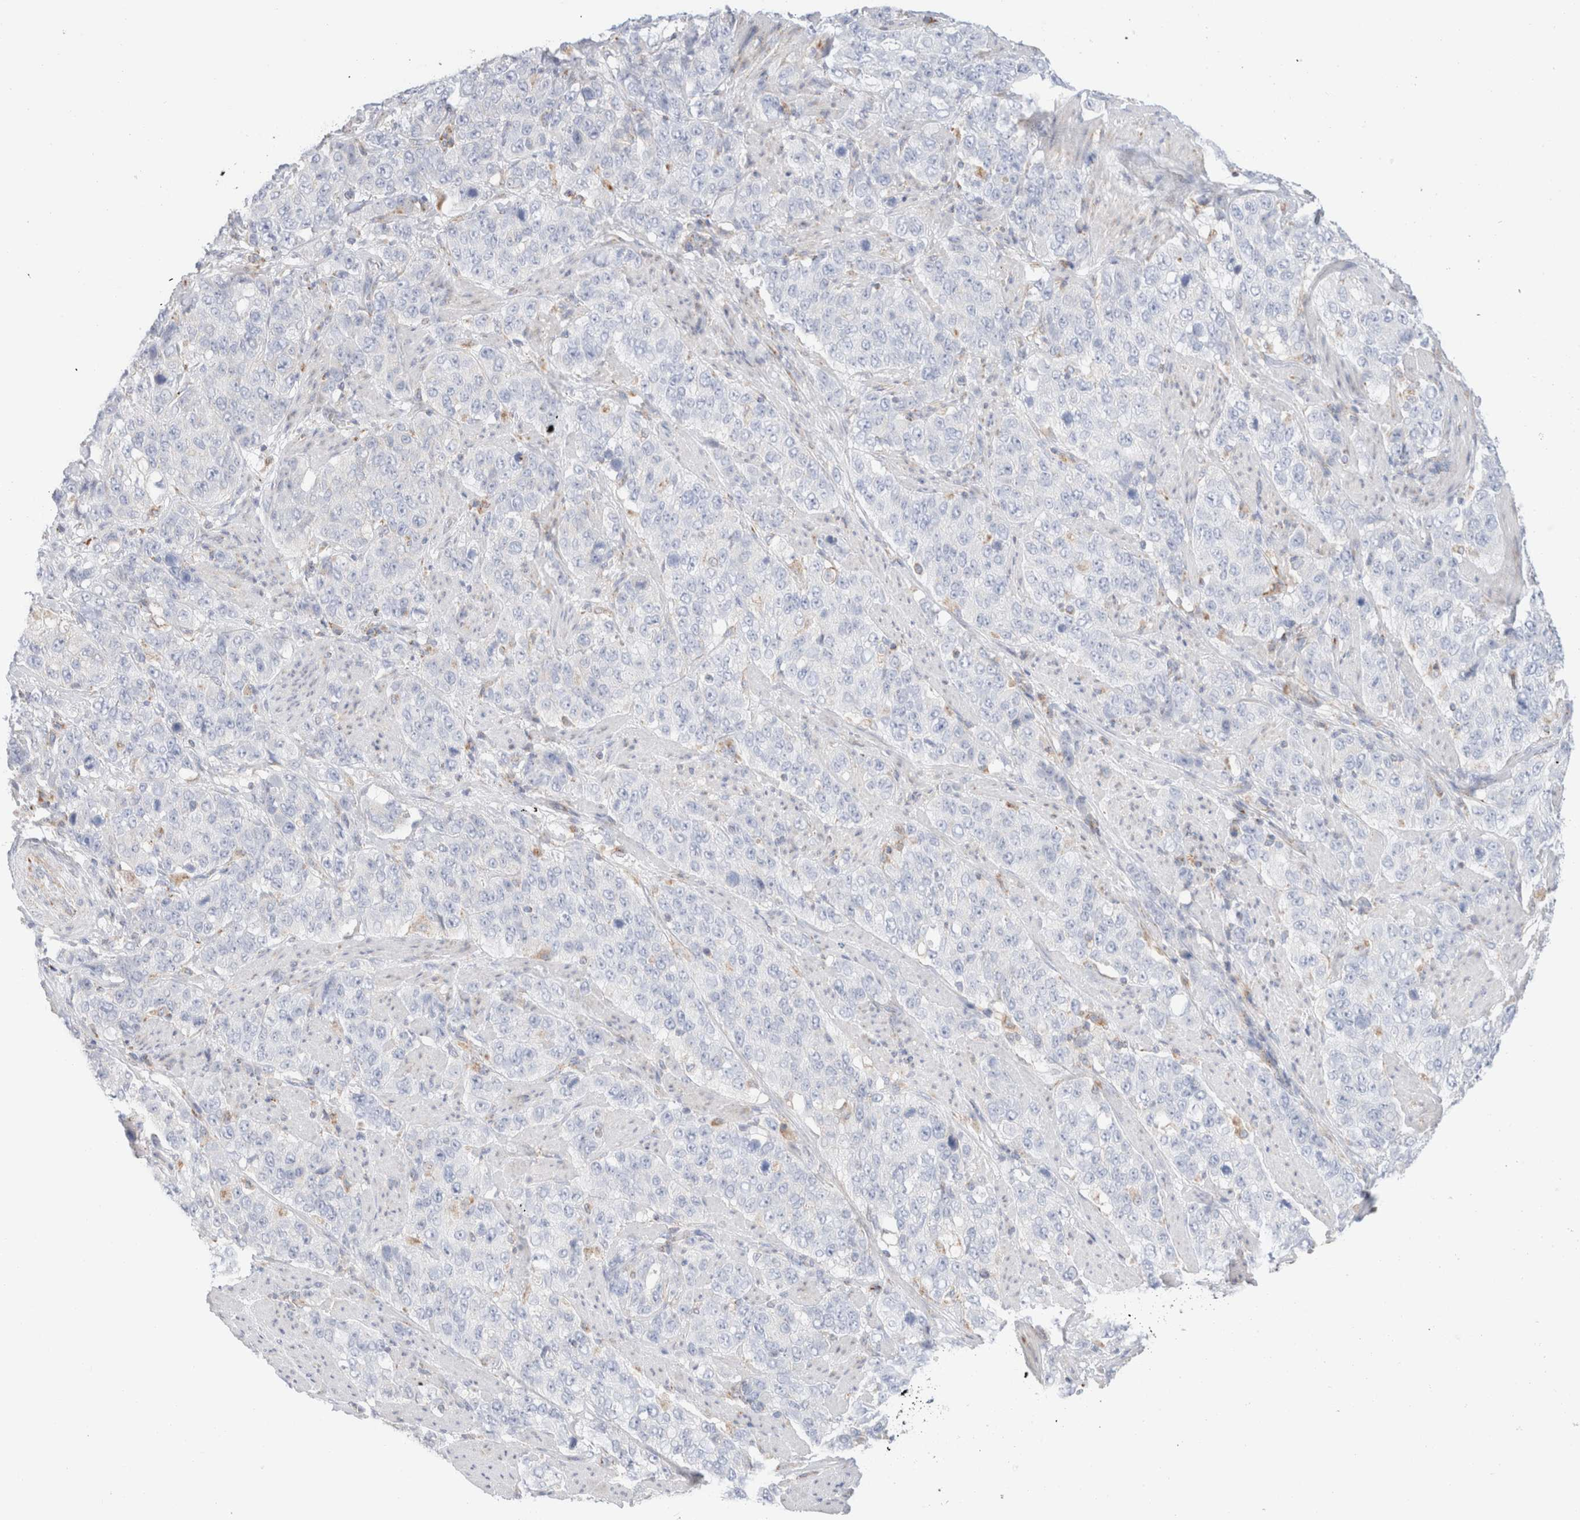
{"staining": {"intensity": "negative", "quantity": "none", "location": "none"}, "tissue": "stomach cancer", "cell_type": "Tumor cells", "image_type": "cancer", "snomed": [{"axis": "morphology", "description": "Adenocarcinoma, NOS"}, {"axis": "topography", "description": "Stomach"}], "caption": "Immunohistochemistry (IHC) of human stomach adenocarcinoma demonstrates no expression in tumor cells.", "gene": "ATP6V1C1", "patient": {"sex": "male", "age": 48}}